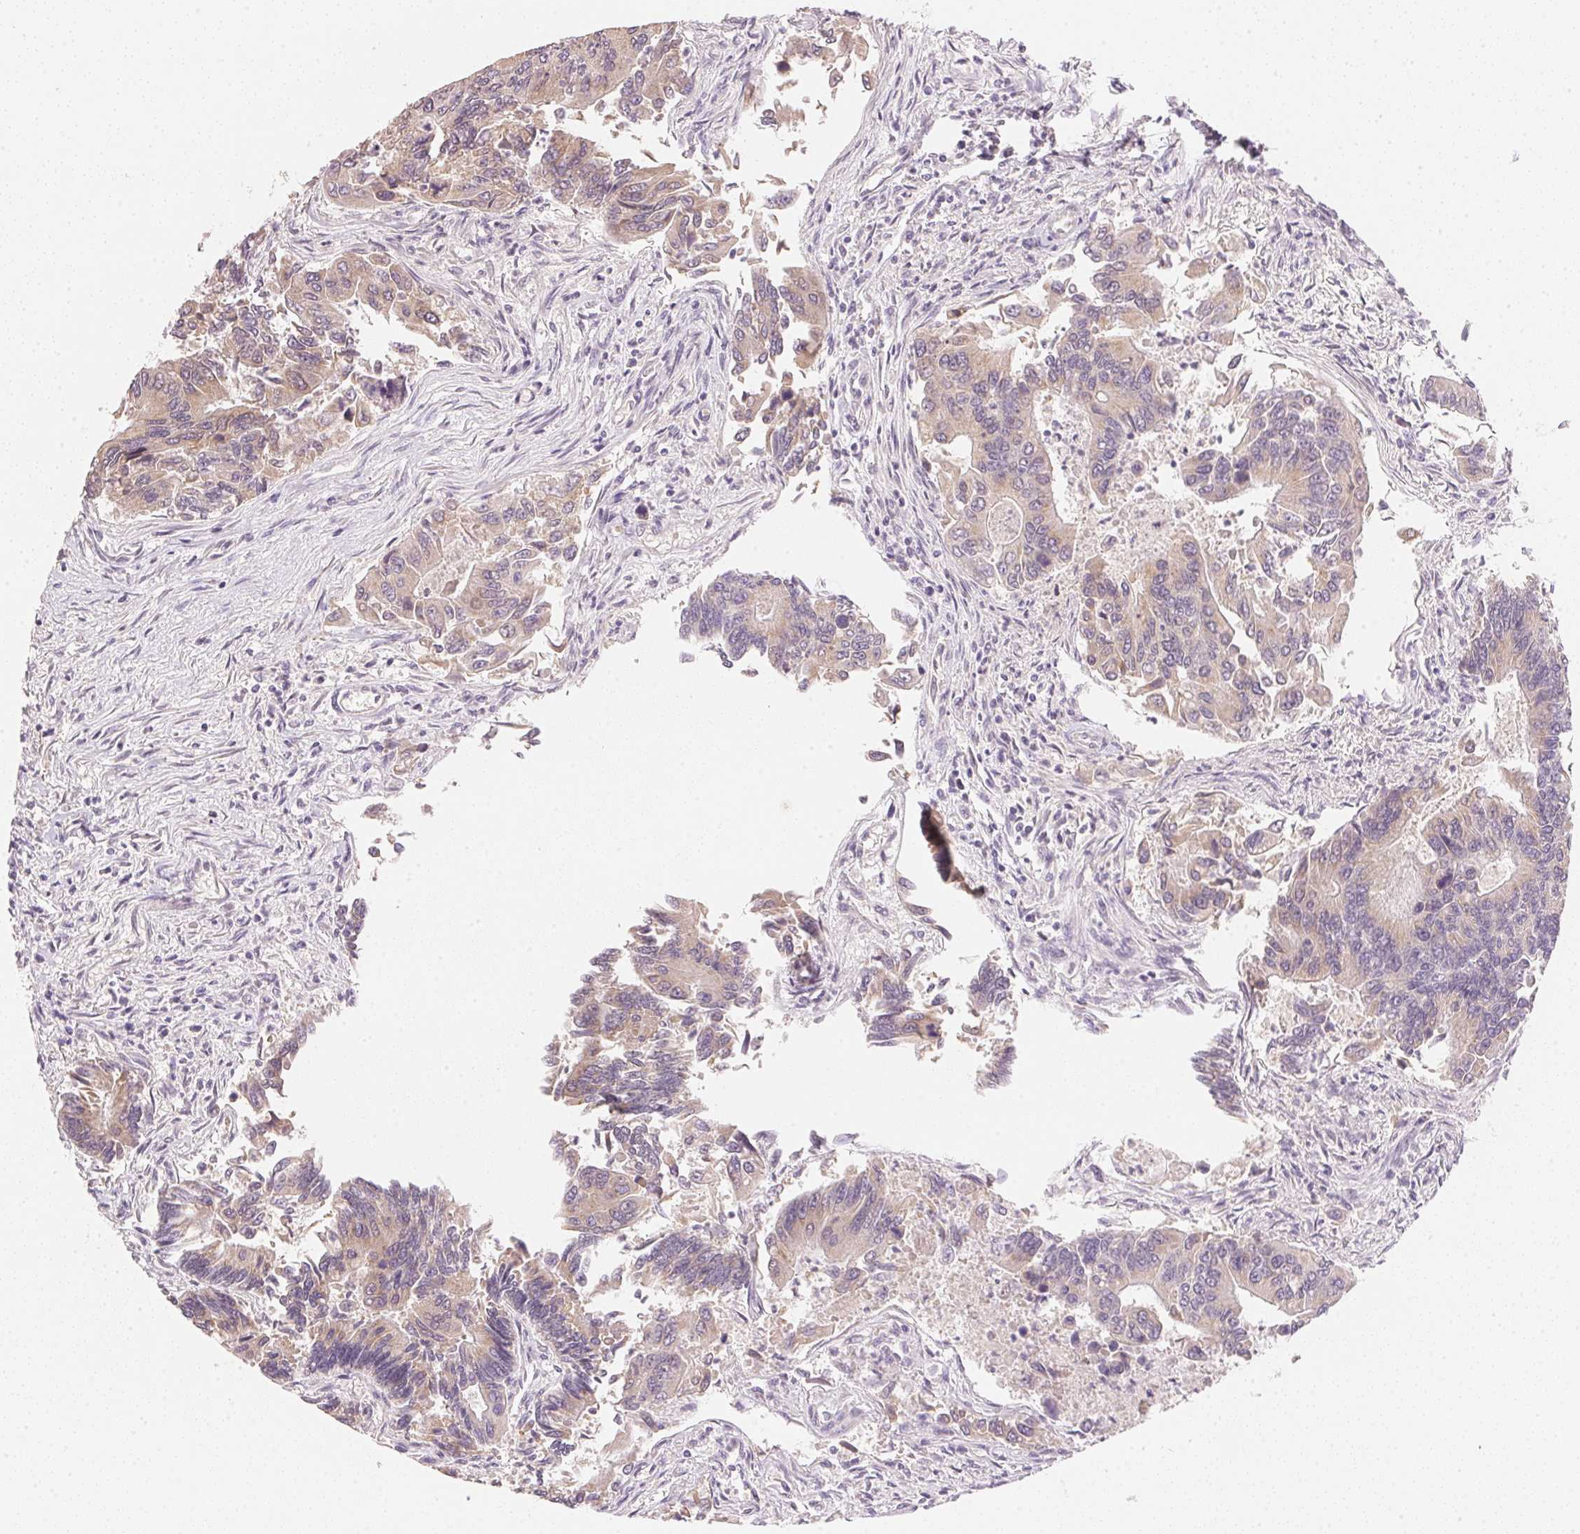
{"staining": {"intensity": "weak", "quantity": "25%-75%", "location": "cytoplasmic/membranous"}, "tissue": "colorectal cancer", "cell_type": "Tumor cells", "image_type": "cancer", "snomed": [{"axis": "morphology", "description": "Adenocarcinoma, NOS"}, {"axis": "topography", "description": "Colon"}], "caption": "Immunohistochemistry (IHC) of colorectal cancer exhibits low levels of weak cytoplasmic/membranous expression in about 25%-75% of tumor cells. (Brightfield microscopy of DAB IHC at high magnification).", "gene": "DHCR24", "patient": {"sex": "female", "age": 67}}